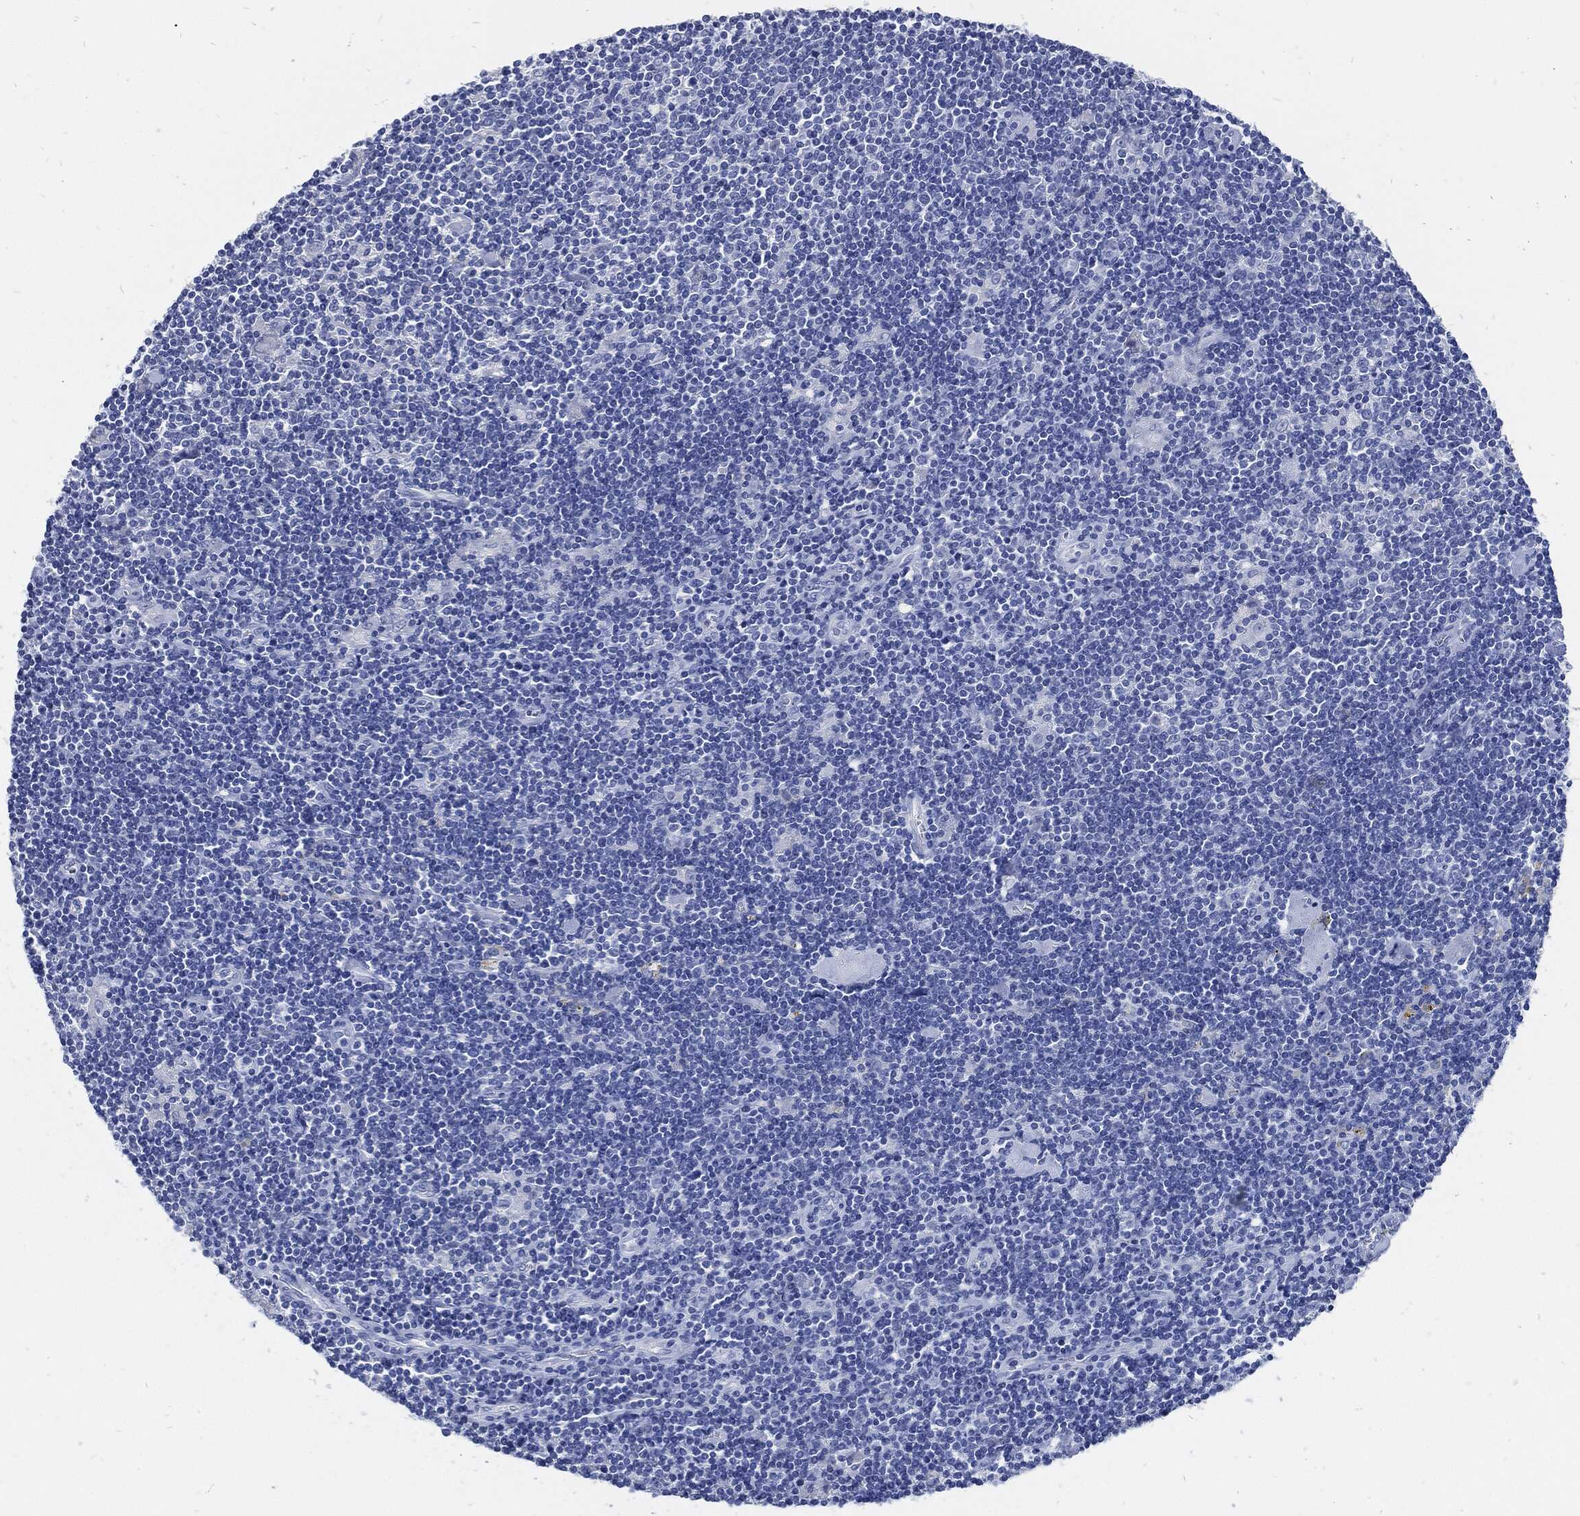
{"staining": {"intensity": "negative", "quantity": "none", "location": "none"}, "tissue": "lymphoma", "cell_type": "Tumor cells", "image_type": "cancer", "snomed": [{"axis": "morphology", "description": "Hodgkin's disease, NOS"}, {"axis": "topography", "description": "Lymph node"}], "caption": "Lymphoma was stained to show a protein in brown. There is no significant staining in tumor cells. The staining was performed using DAB (3,3'-diaminobenzidine) to visualize the protein expression in brown, while the nuclei were stained in blue with hematoxylin (Magnification: 20x).", "gene": "FABP4", "patient": {"sex": "male", "age": 40}}